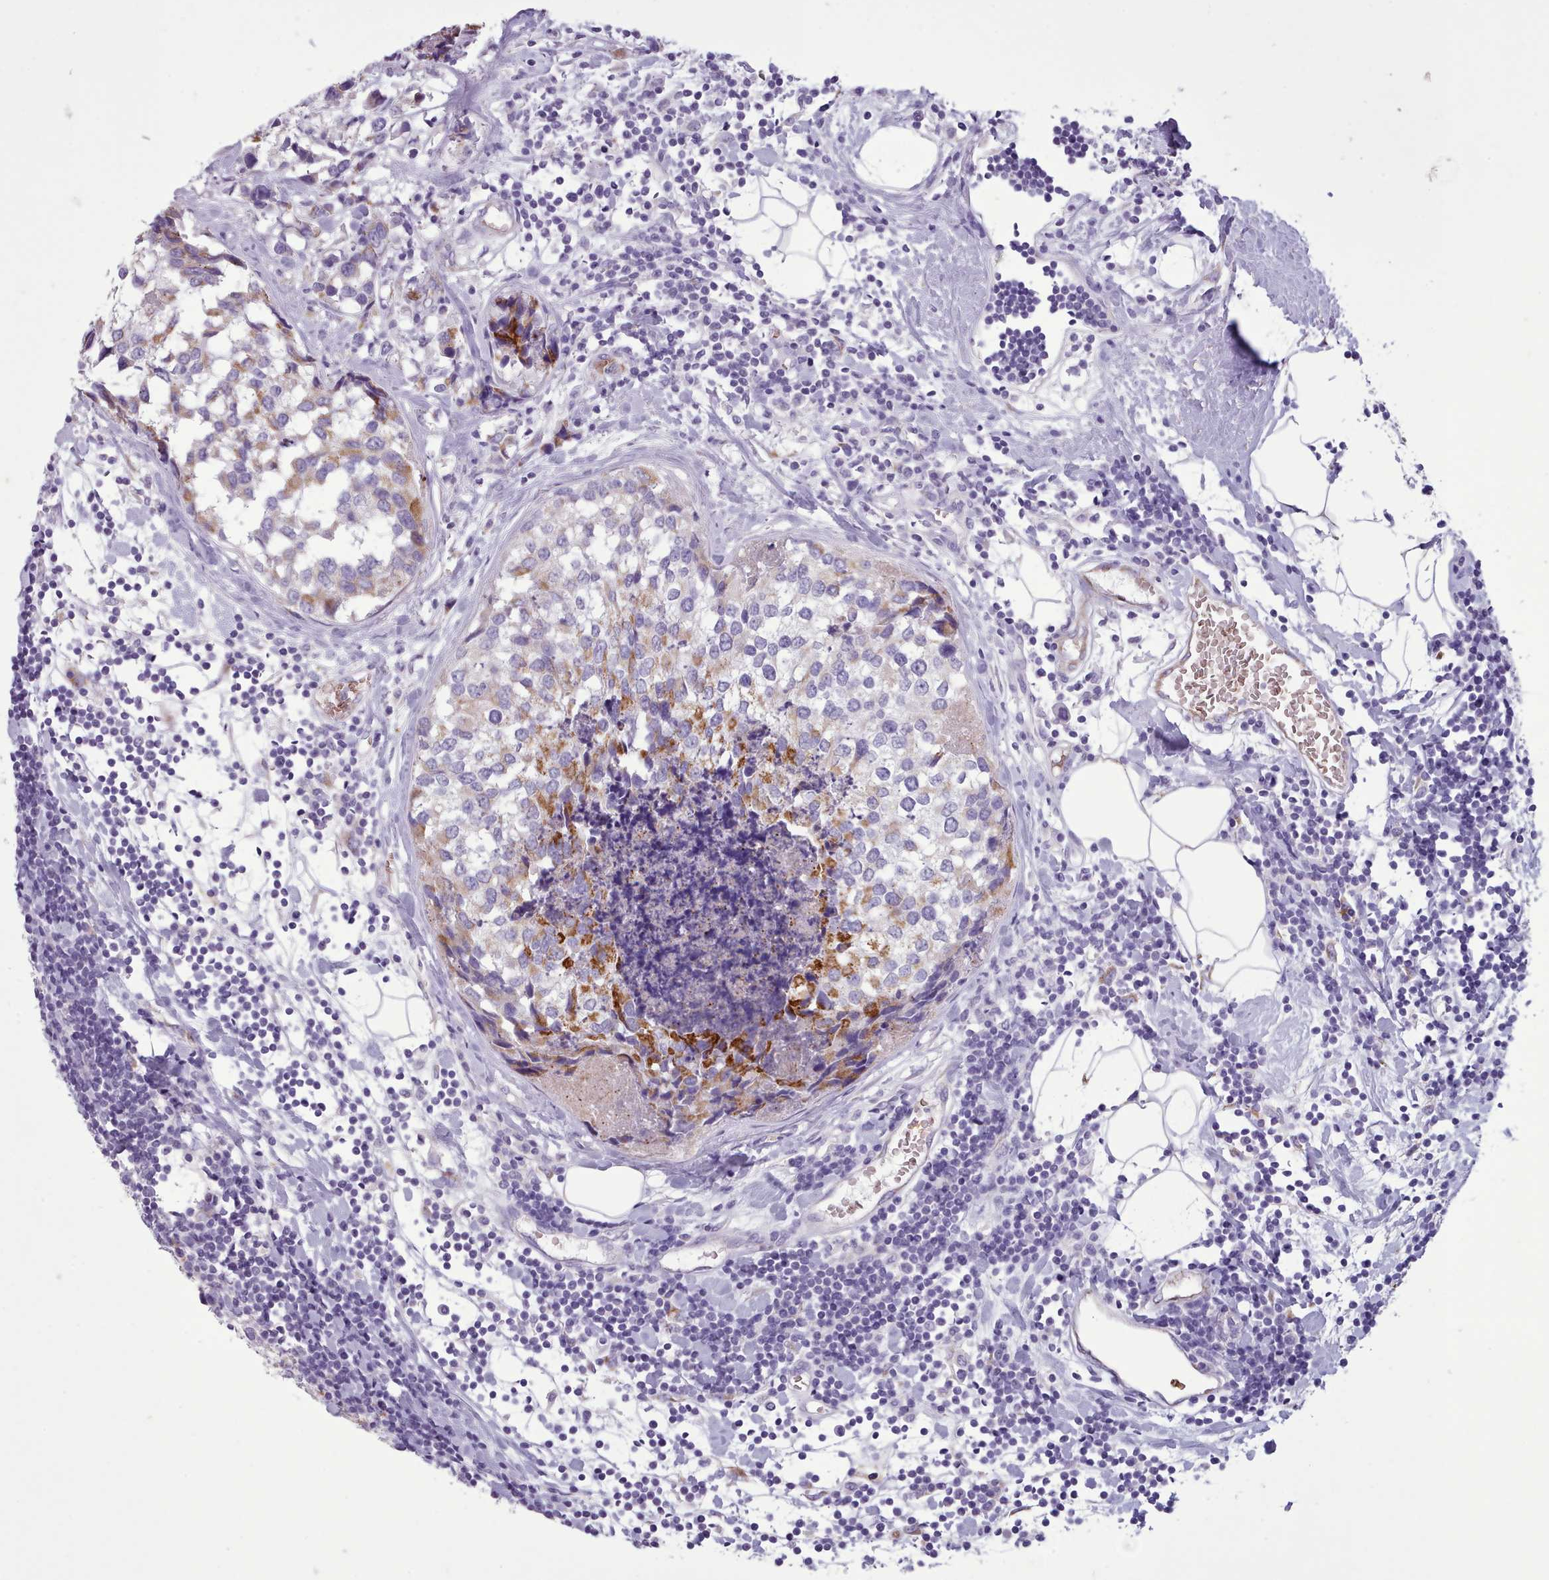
{"staining": {"intensity": "moderate", "quantity": "25%-75%", "location": "cytoplasmic/membranous"}, "tissue": "breast cancer", "cell_type": "Tumor cells", "image_type": "cancer", "snomed": [{"axis": "morphology", "description": "Lobular carcinoma"}, {"axis": "topography", "description": "Breast"}], "caption": "Immunohistochemistry staining of breast cancer (lobular carcinoma), which demonstrates medium levels of moderate cytoplasmic/membranous staining in approximately 25%-75% of tumor cells indicating moderate cytoplasmic/membranous protein positivity. The staining was performed using DAB (3,3'-diaminobenzidine) (brown) for protein detection and nuclei were counterstained in hematoxylin (blue).", "gene": "AK4", "patient": {"sex": "female", "age": 59}}